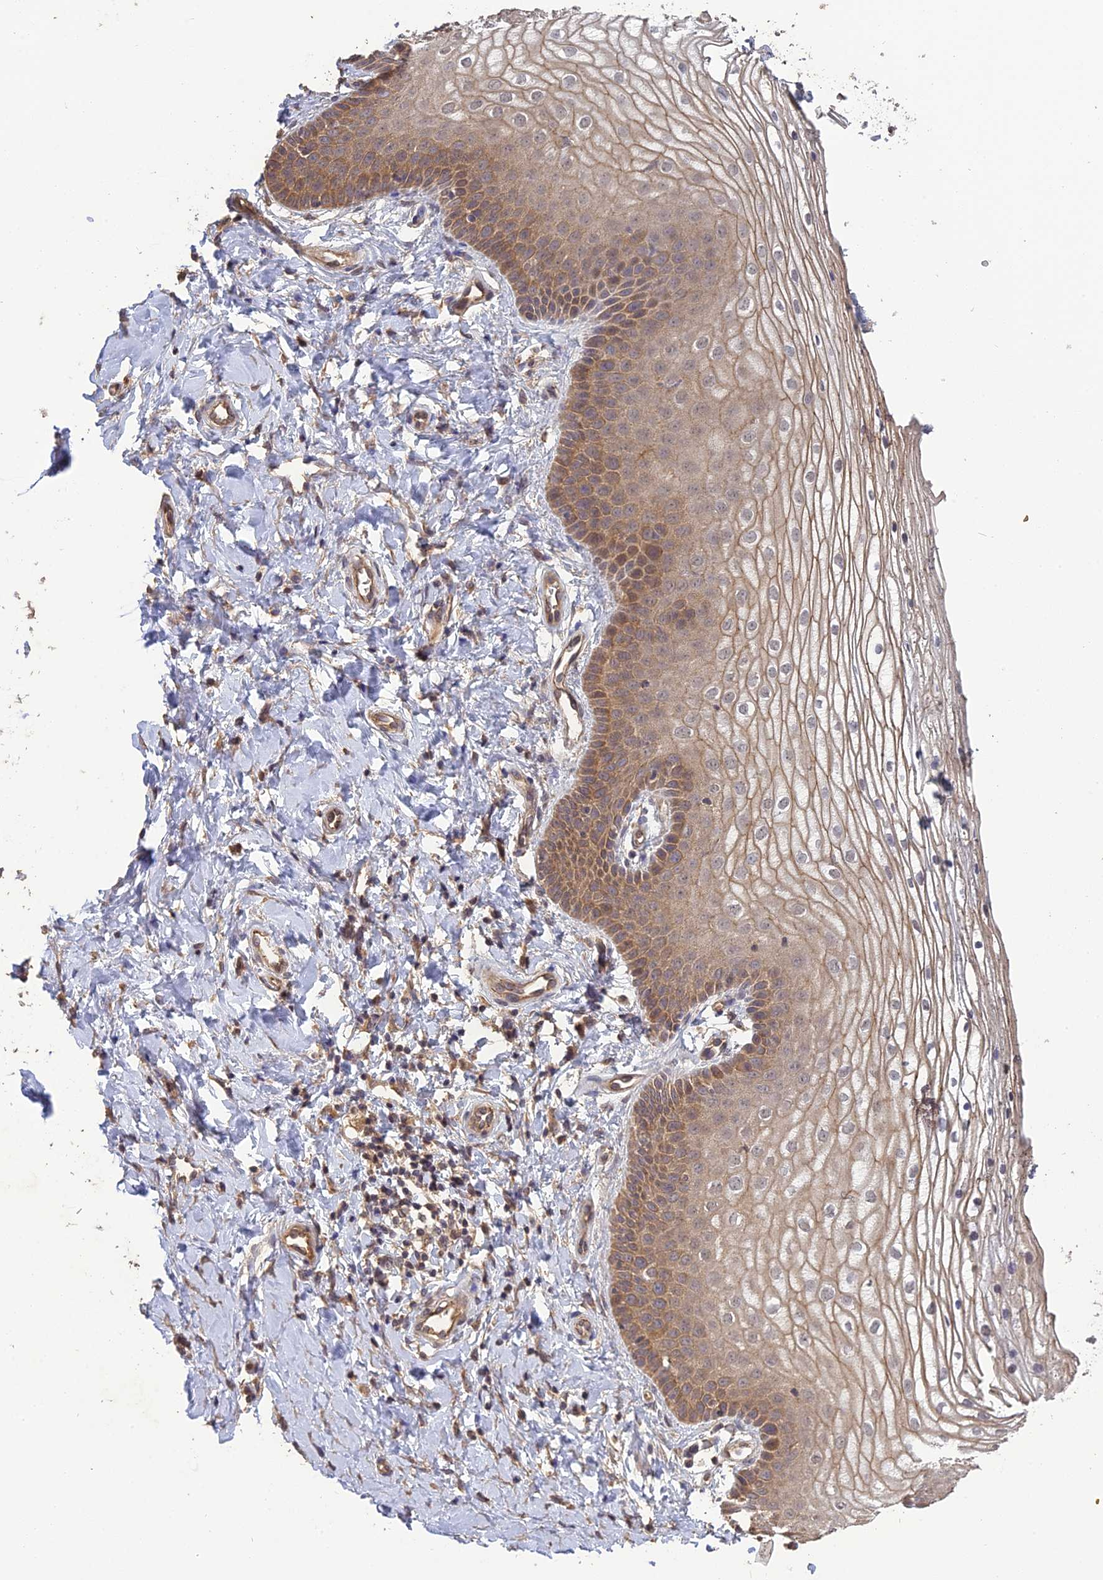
{"staining": {"intensity": "moderate", "quantity": ">75%", "location": "cytoplasmic/membranous"}, "tissue": "vagina", "cell_type": "Squamous epithelial cells", "image_type": "normal", "snomed": [{"axis": "morphology", "description": "Normal tissue, NOS"}, {"axis": "topography", "description": "Vagina"}], "caption": "Immunohistochemistry staining of benign vagina, which displays medium levels of moderate cytoplasmic/membranous staining in about >75% of squamous epithelial cells indicating moderate cytoplasmic/membranous protein staining. The staining was performed using DAB (3,3'-diaminobenzidine) (brown) for protein detection and nuclei were counterstained in hematoxylin (blue).", "gene": "ARHGAP40", "patient": {"sex": "female", "age": 68}}